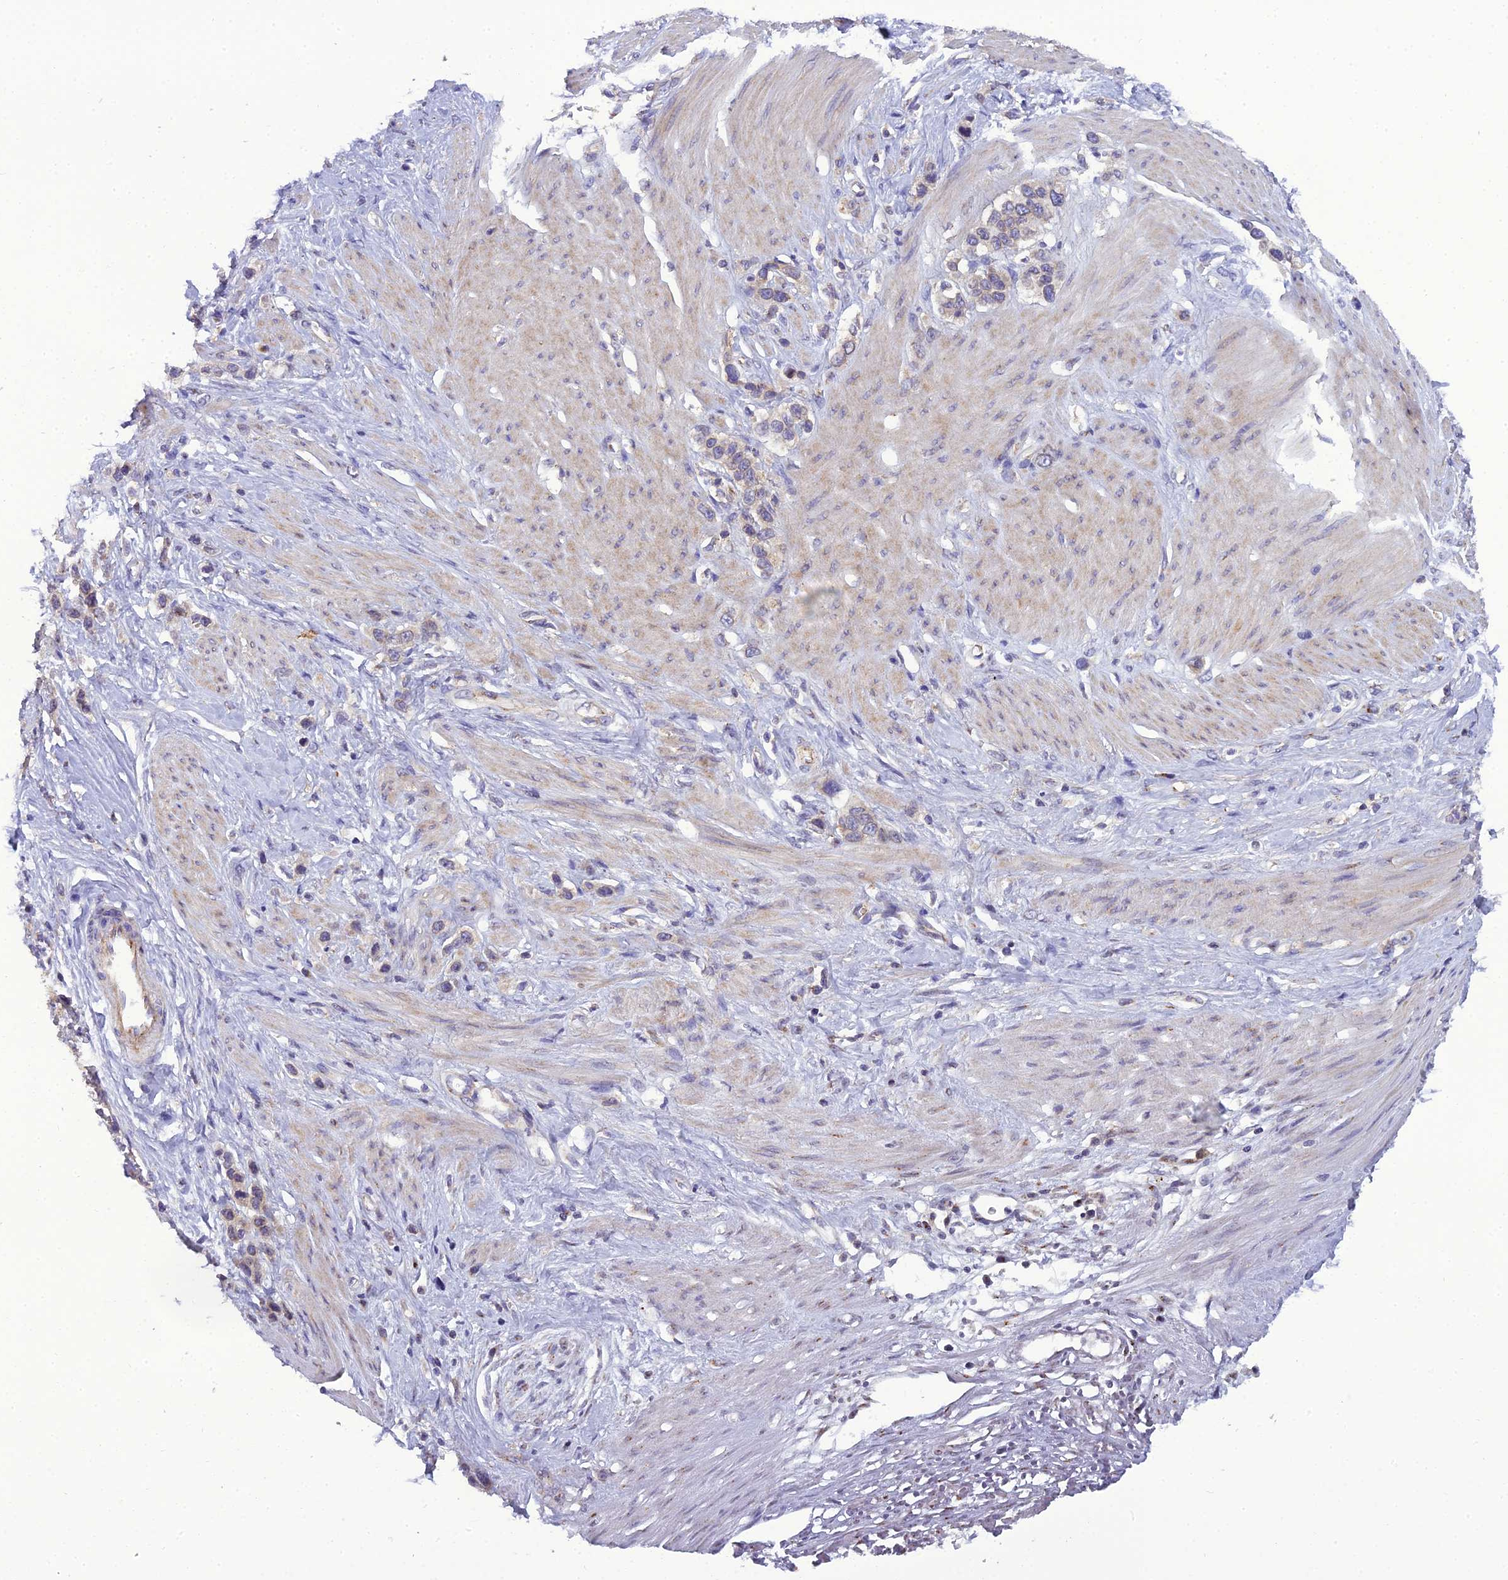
{"staining": {"intensity": "weak", "quantity": "25%-75%", "location": "cytoplasmic/membranous"}, "tissue": "stomach cancer", "cell_type": "Tumor cells", "image_type": "cancer", "snomed": [{"axis": "morphology", "description": "Adenocarcinoma, NOS"}, {"axis": "morphology", "description": "Adenocarcinoma, High grade"}, {"axis": "topography", "description": "Stomach, upper"}, {"axis": "topography", "description": "Stomach, lower"}], "caption": "Weak cytoplasmic/membranous positivity is seen in about 25%-75% of tumor cells in stomach cancer. (IHC, brightfield microscopy, high magnification).", "gene": "GOLPH3", "patient": {"sex": "female", "age": 65}}